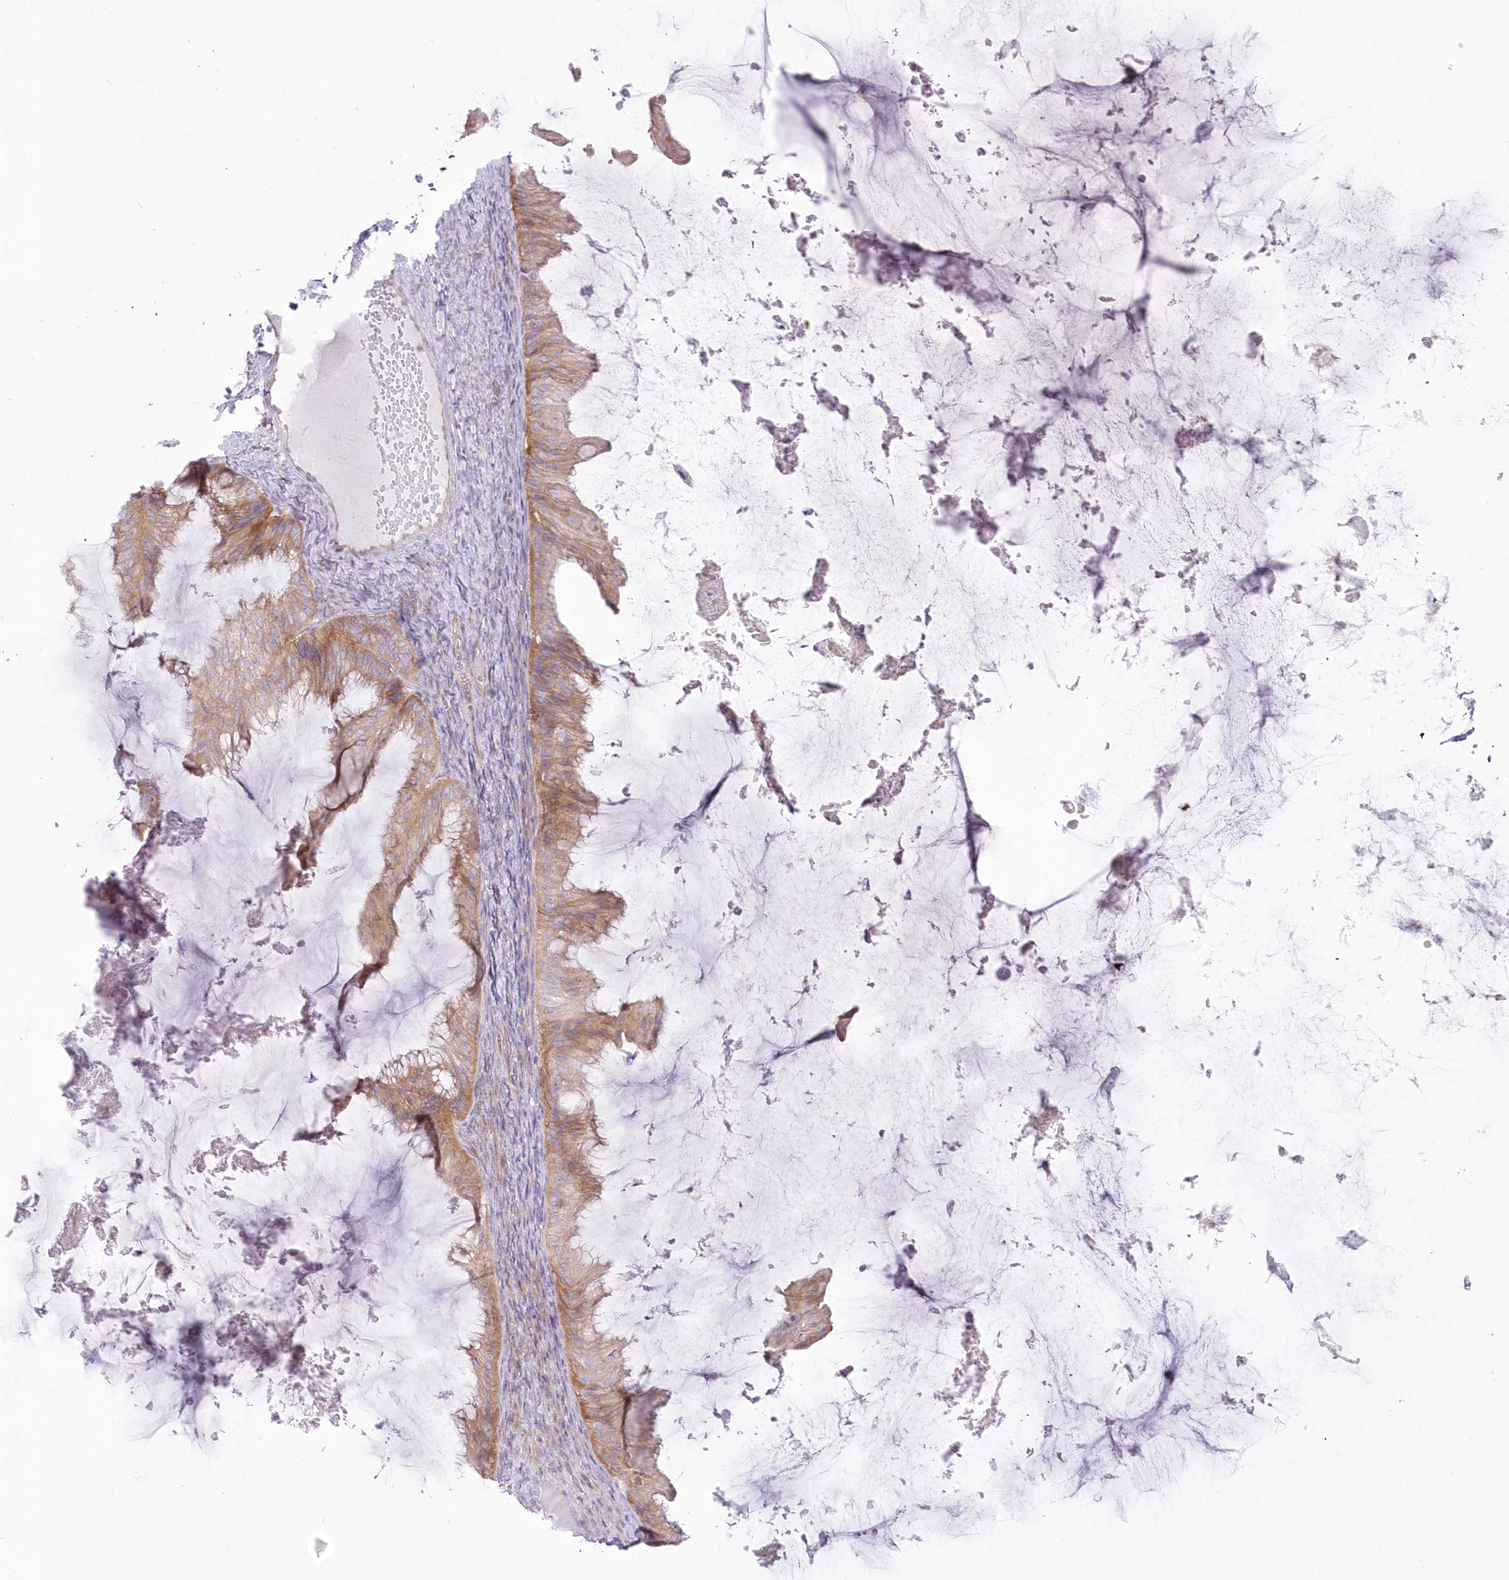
{"staining": {"intensity": "moderate", "quantity": ">75%", "location": "cytoplasmic/membranous"}, "tissue": "ovarian cancer", "cell_type": "Tumor cells", "image_type": "cancer", "snomed": [{"axis": "morphology", "description": "Cystadenocarcinoma, mucinous, NOS"}, {"axis": "topography", "description": "Ovary"}], "caption": "Ovarian cancer tissue reveals moderate cytoplasmic/membranous staining in about >75% of tumor cells, visualized by immunohistochemistry.", "gene": "ZNF843", "patient": {"sex": "female", "age": 61}}